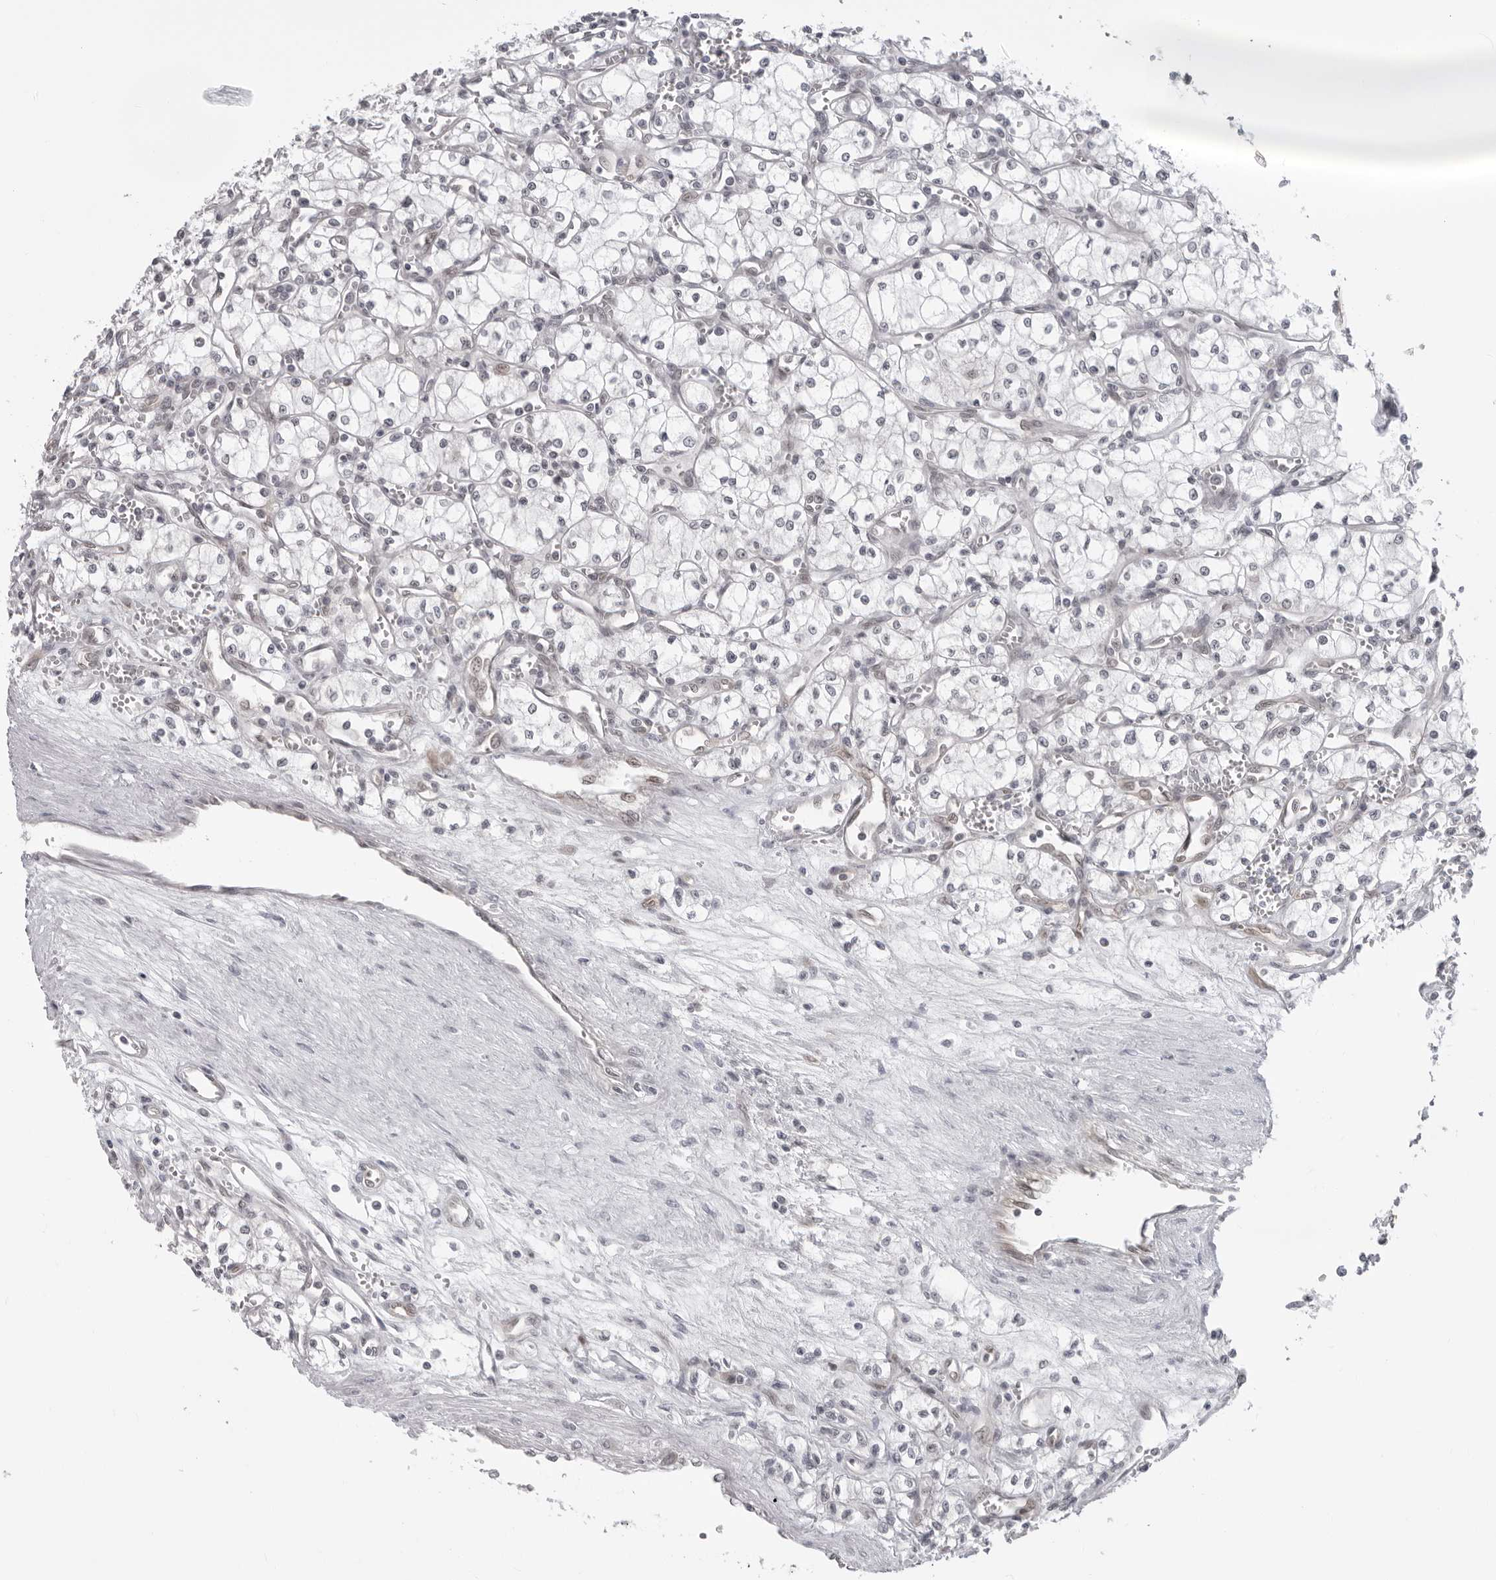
{"staining": {"intensity": "negative", "quantity": "none", "location": "none"}, "tissue": "renal cancer", "cell_type": "Tumor cells", "image_type": "cancer", "snomed": [{"axis": "morphology", "description": "Adenocarcinoma, NOS"}, {"axis": "topography", "description": "Kidney"}], "caption": "Immunohistochemistry of human renal cancer (adenocarcinoma) reveals no expression in tumor cells.", "gene": "CASP7", "patient": {"sex": "male", "age": 59}}